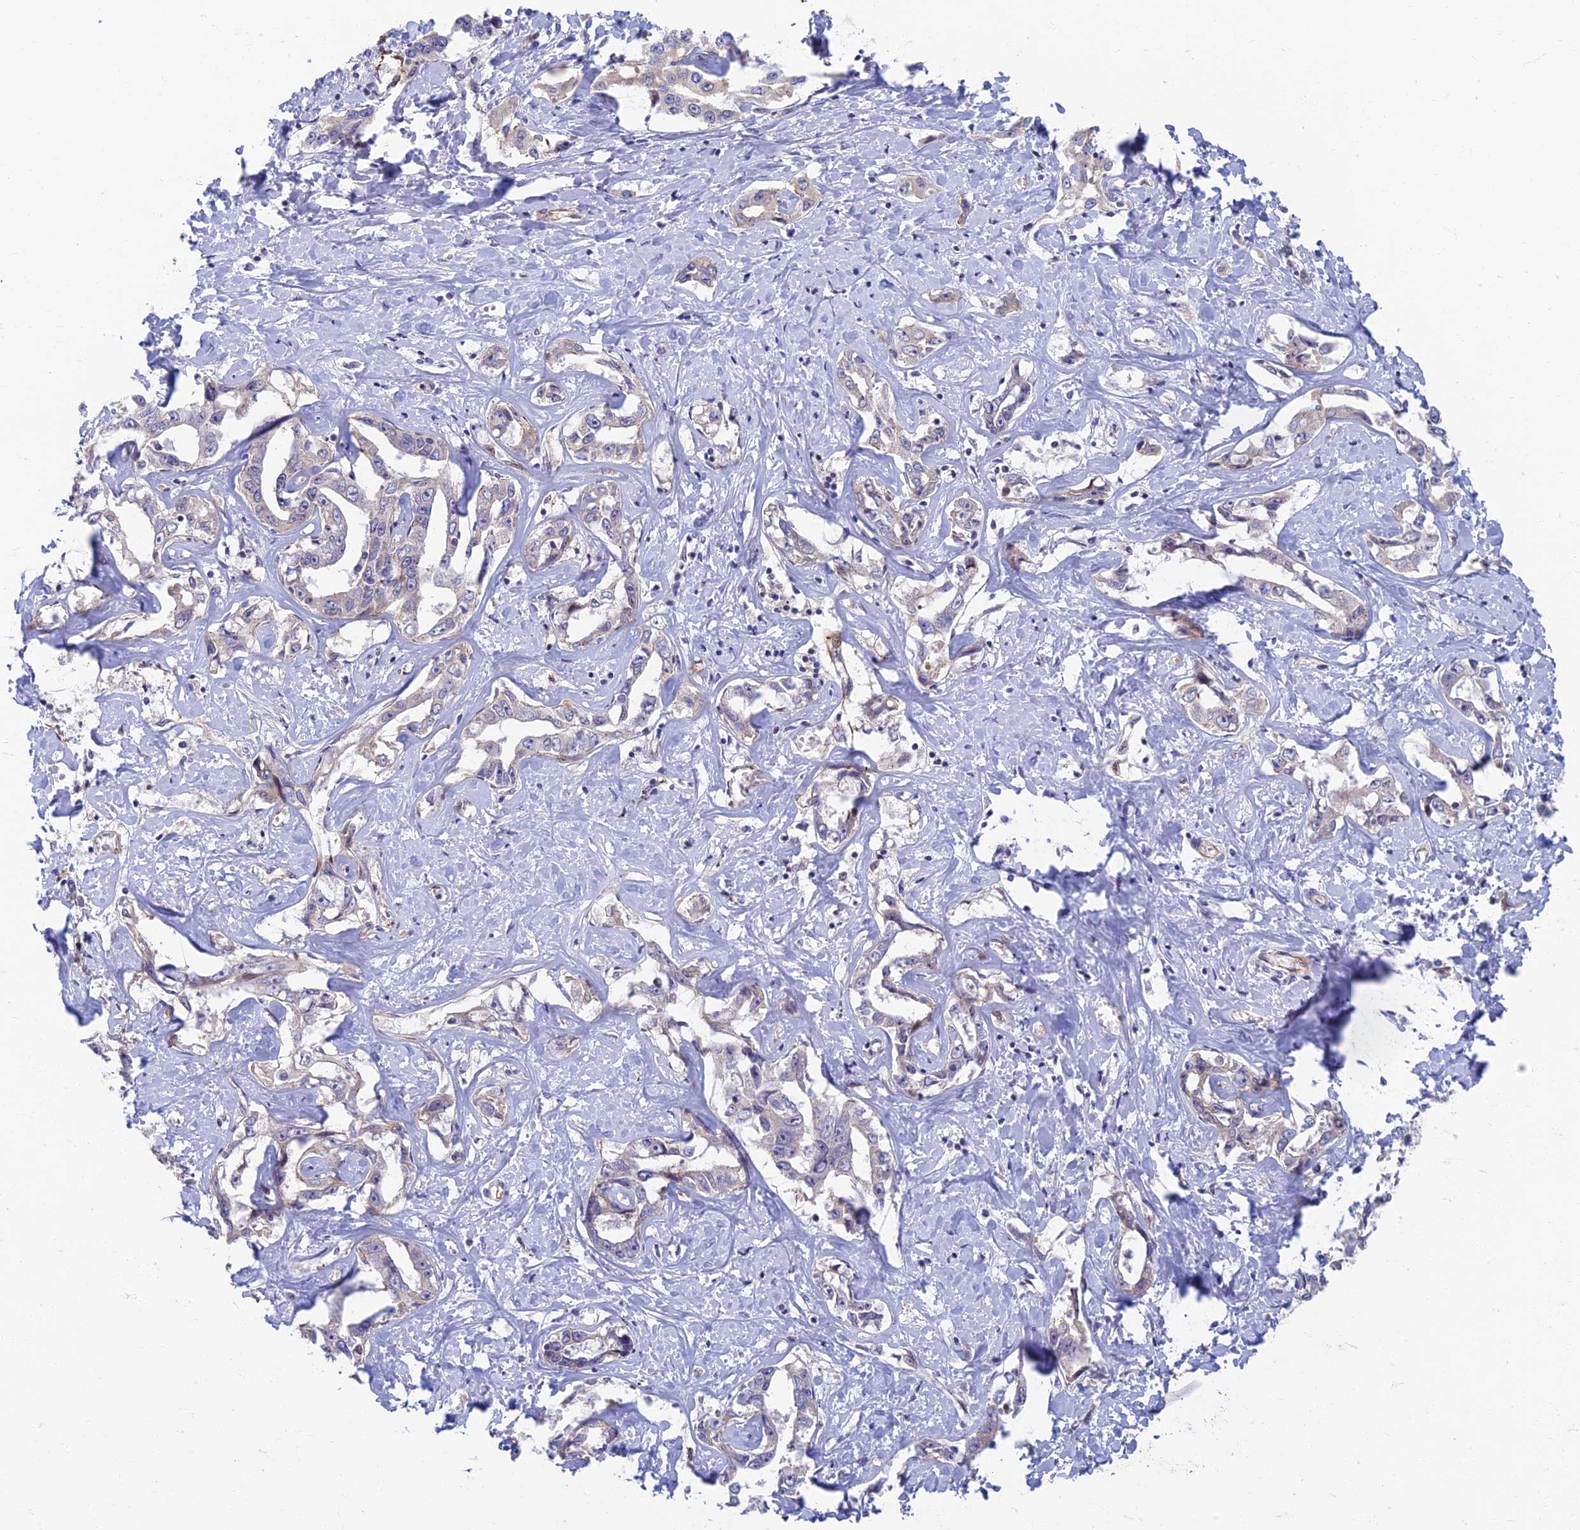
{"staining": {"intensity": "negative", "quantity": "none", "location": "none"}, "tissue": "liver cancer", "cell_type": "Tumor cells", "image_type": "cancer", "snomed": [{"axis": "morphology", "description": "Cholangiocarcinoma"}, {"axis": "topography", "description": "Liver"}], "caption": "Micrograph shows no protein staining in tumor cells of liver cancer tissue.", "gene": "RHBDL2", "patient": {"sex": "male", "age": 59}}